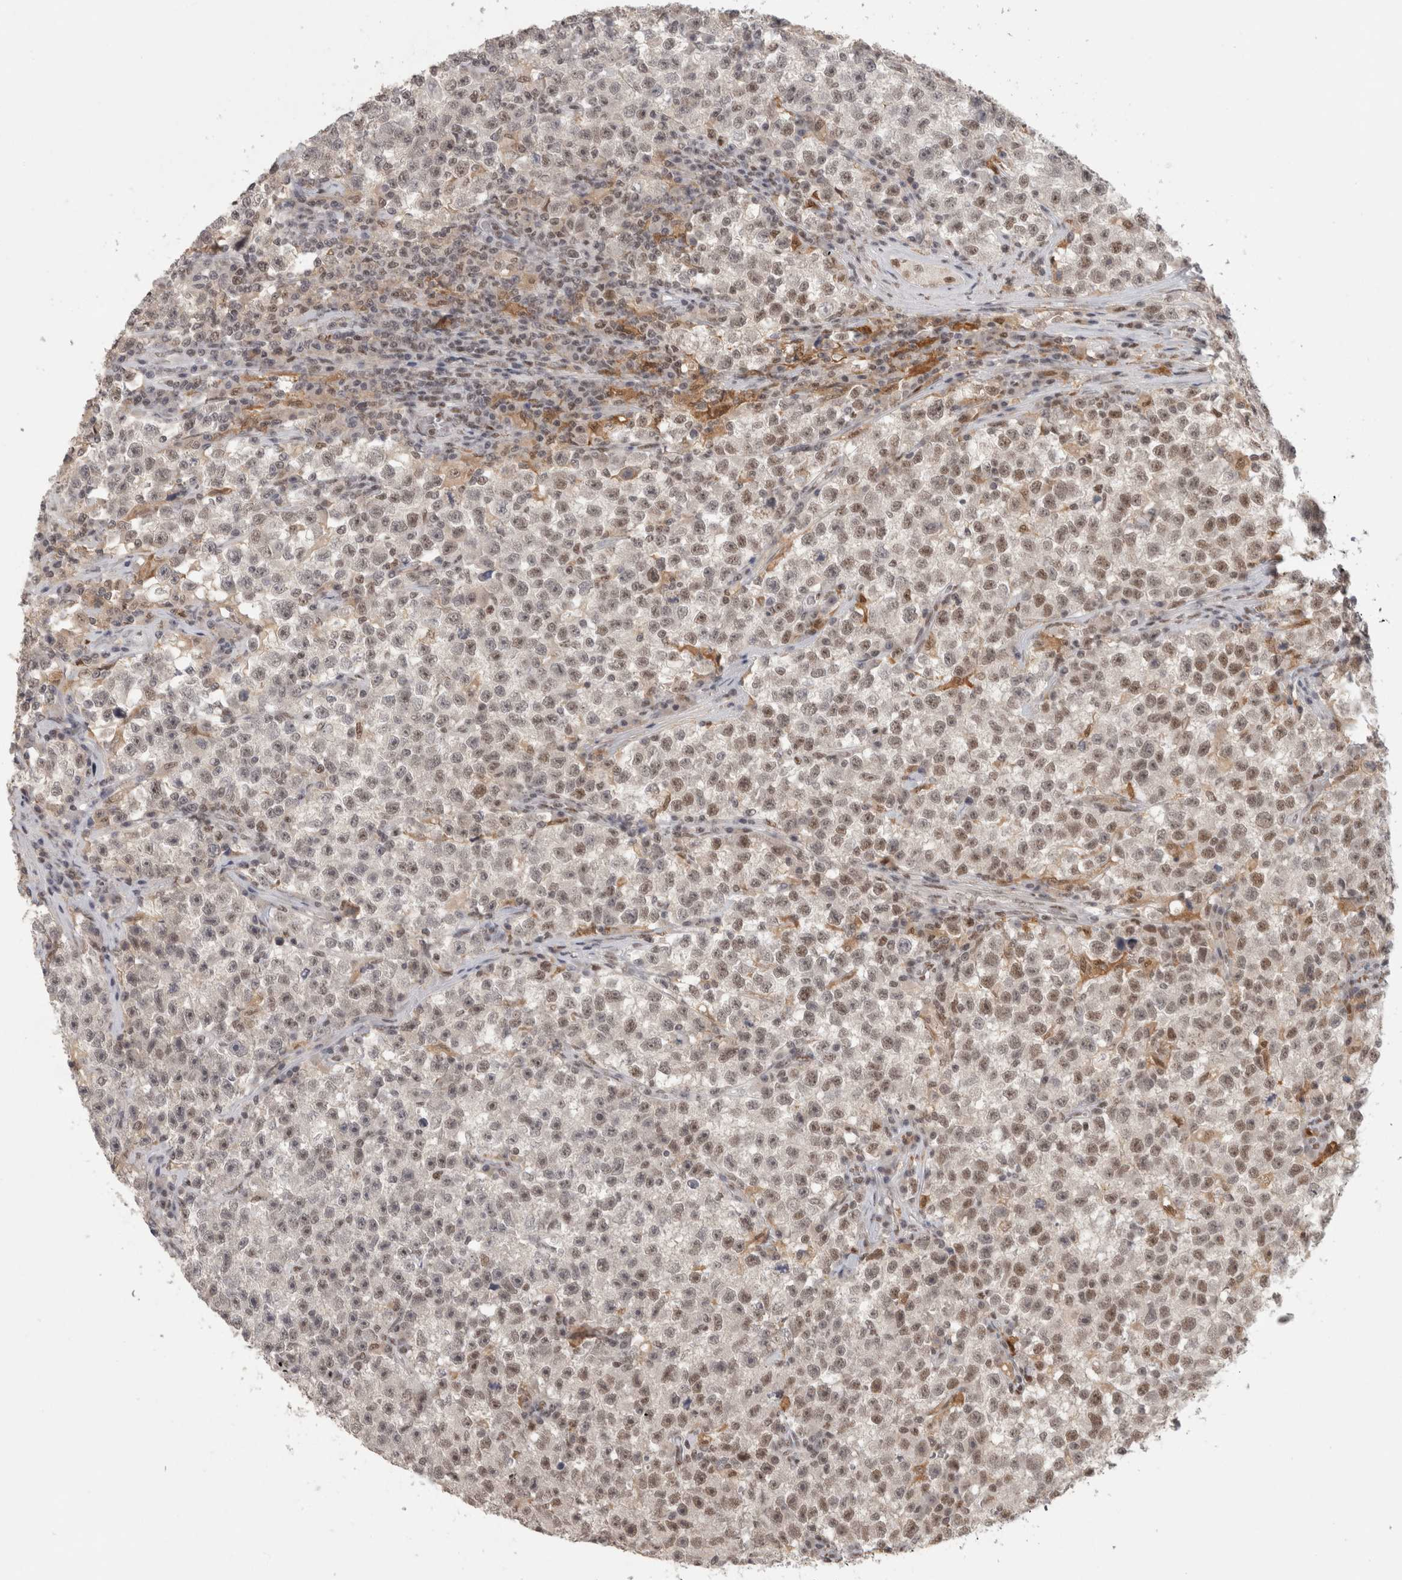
{"staining": {"intensity": "moderate", "quantity": "<25%", "location": "nuclear"}, "tissue": "testis cancer", "cell_type": "Tumor cells", "image_type": "cancer", "snomed": [{"axis": "morphology", "description": "Seminoma, NOS"}, {"axis": "topography", "description": "Testis"}], "caption": "IHC (DAB (3,3'-diaminobenzidine)) staining of human testis seminoma shows moderate nuclear protein expression in approximately <25% of tumor cells. (DAB (3,3'-diaminobenzidine) = brown stain, brightfield microscopy at high magnification).", "gene": "ZNF830", "patient": {"sex": "male", "age": 22}}